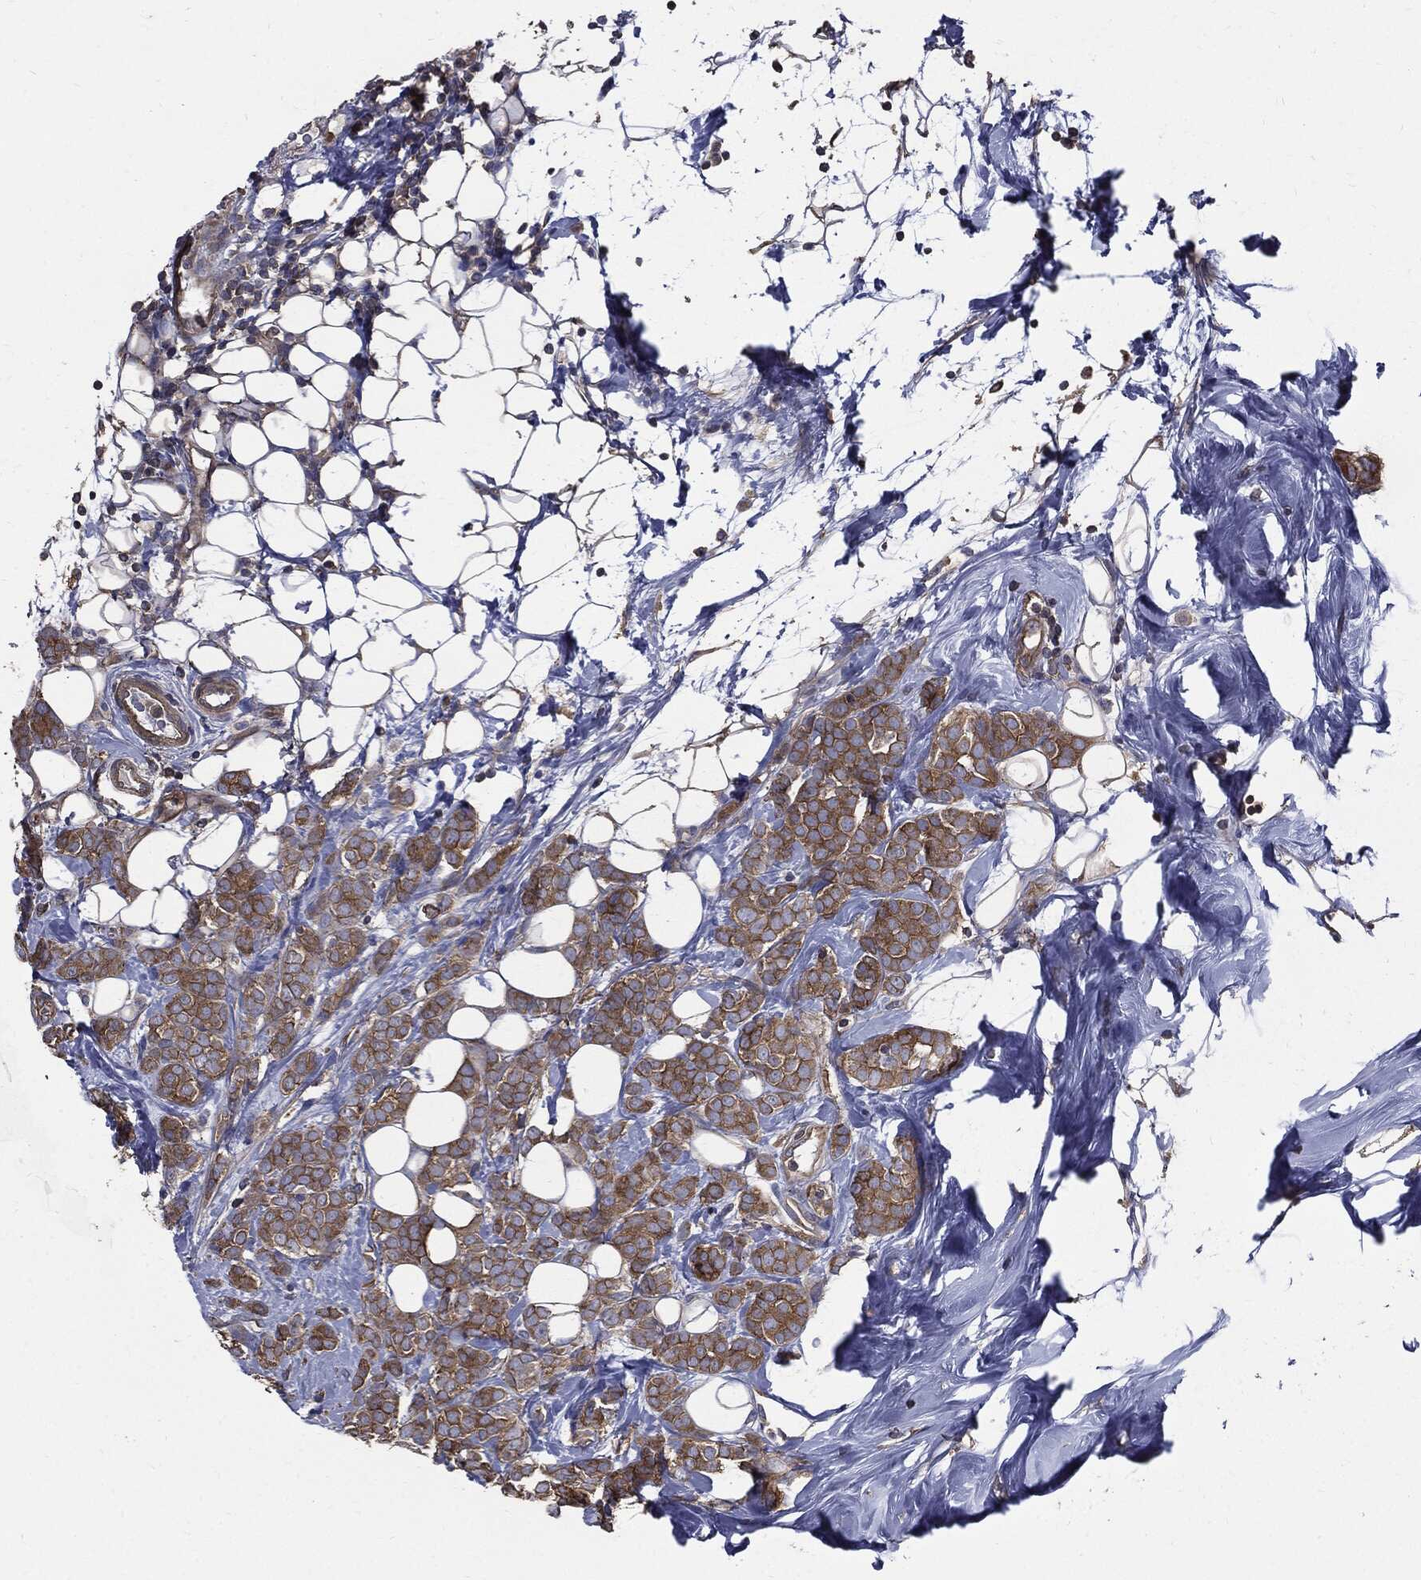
{"staining": {"intensity": "moderate", "quantity": ">75%", "location": "cytoplasmic/membranous"}, "tissue": "breast cancer", "cell_type": "Tumor cells", "image_type": "cancer", "snomed": [{"axis": "morphology", "description": "Lobular carcinoma"}, {"axis": "topography", "description": "Breast"}], "caption": "This histopathology image shows breast cancer (lobular carcinoma) stained with immunohistochemistry (IHC) to label a protein in brown. The cytoplasmic/membranous of tumor cells show moderate positivity for the protein. Nuclei are counter-stained blue.", "gene": "PDCD6IP", "patient": {"sex": "female", "age": 49}}